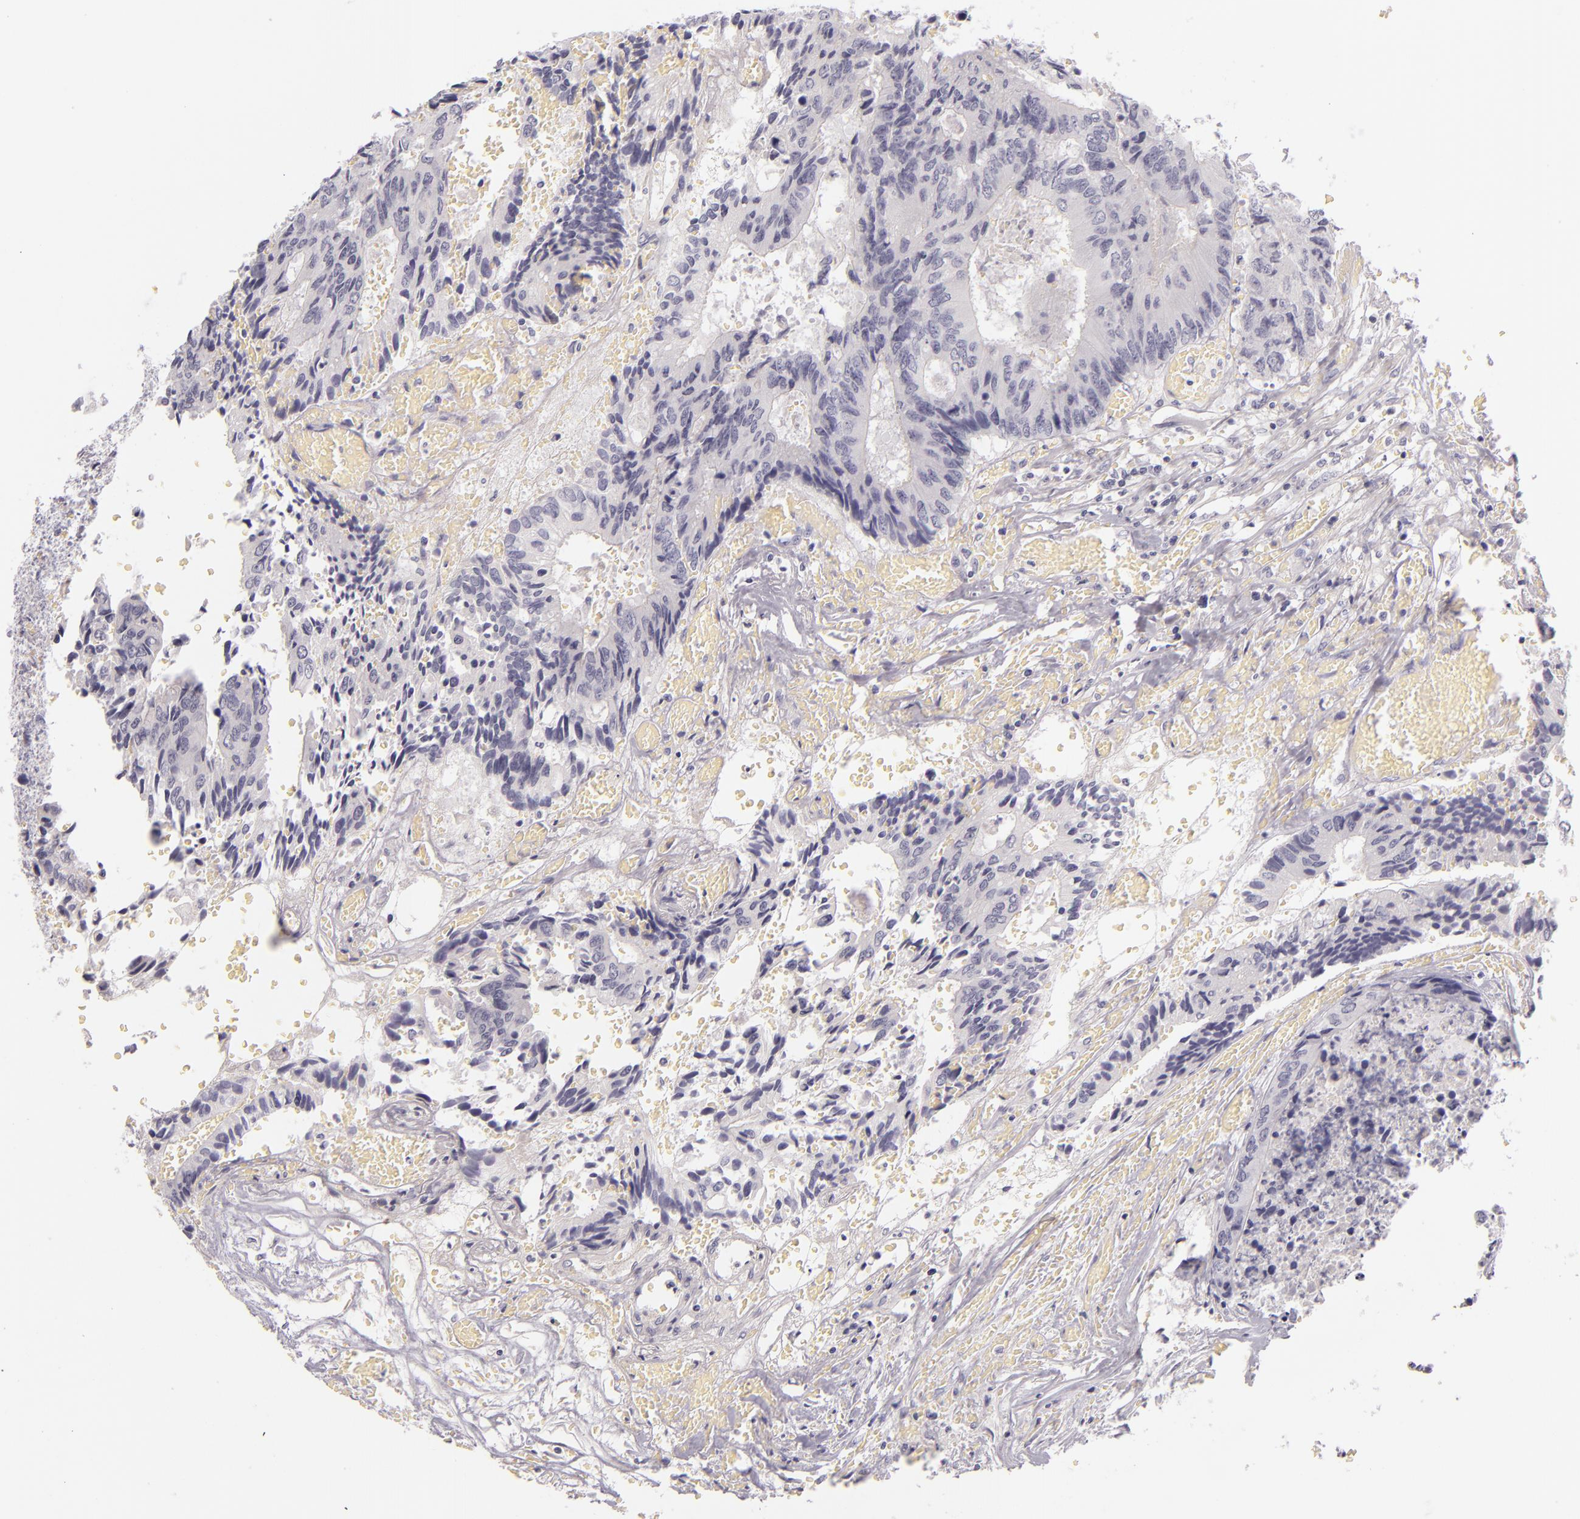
{"staining": {"intensity": "negative", "quantity": "none", "location": "none"}, "tissue": "colorectal cancer", "cell_type": "Tumor cells", "image_type": "cancer", "snomed": [{"axis": "morphology", "description": "Adenocarcinoma, NOS"}, {"axis": "topography", "description": "Rectum"}], "caption": "Photomicrograph shows no protein positivity in tumor cells of colorectal cancer tissue.", "gene": "INA", "patient": {"sex": "male", "age": 55}}